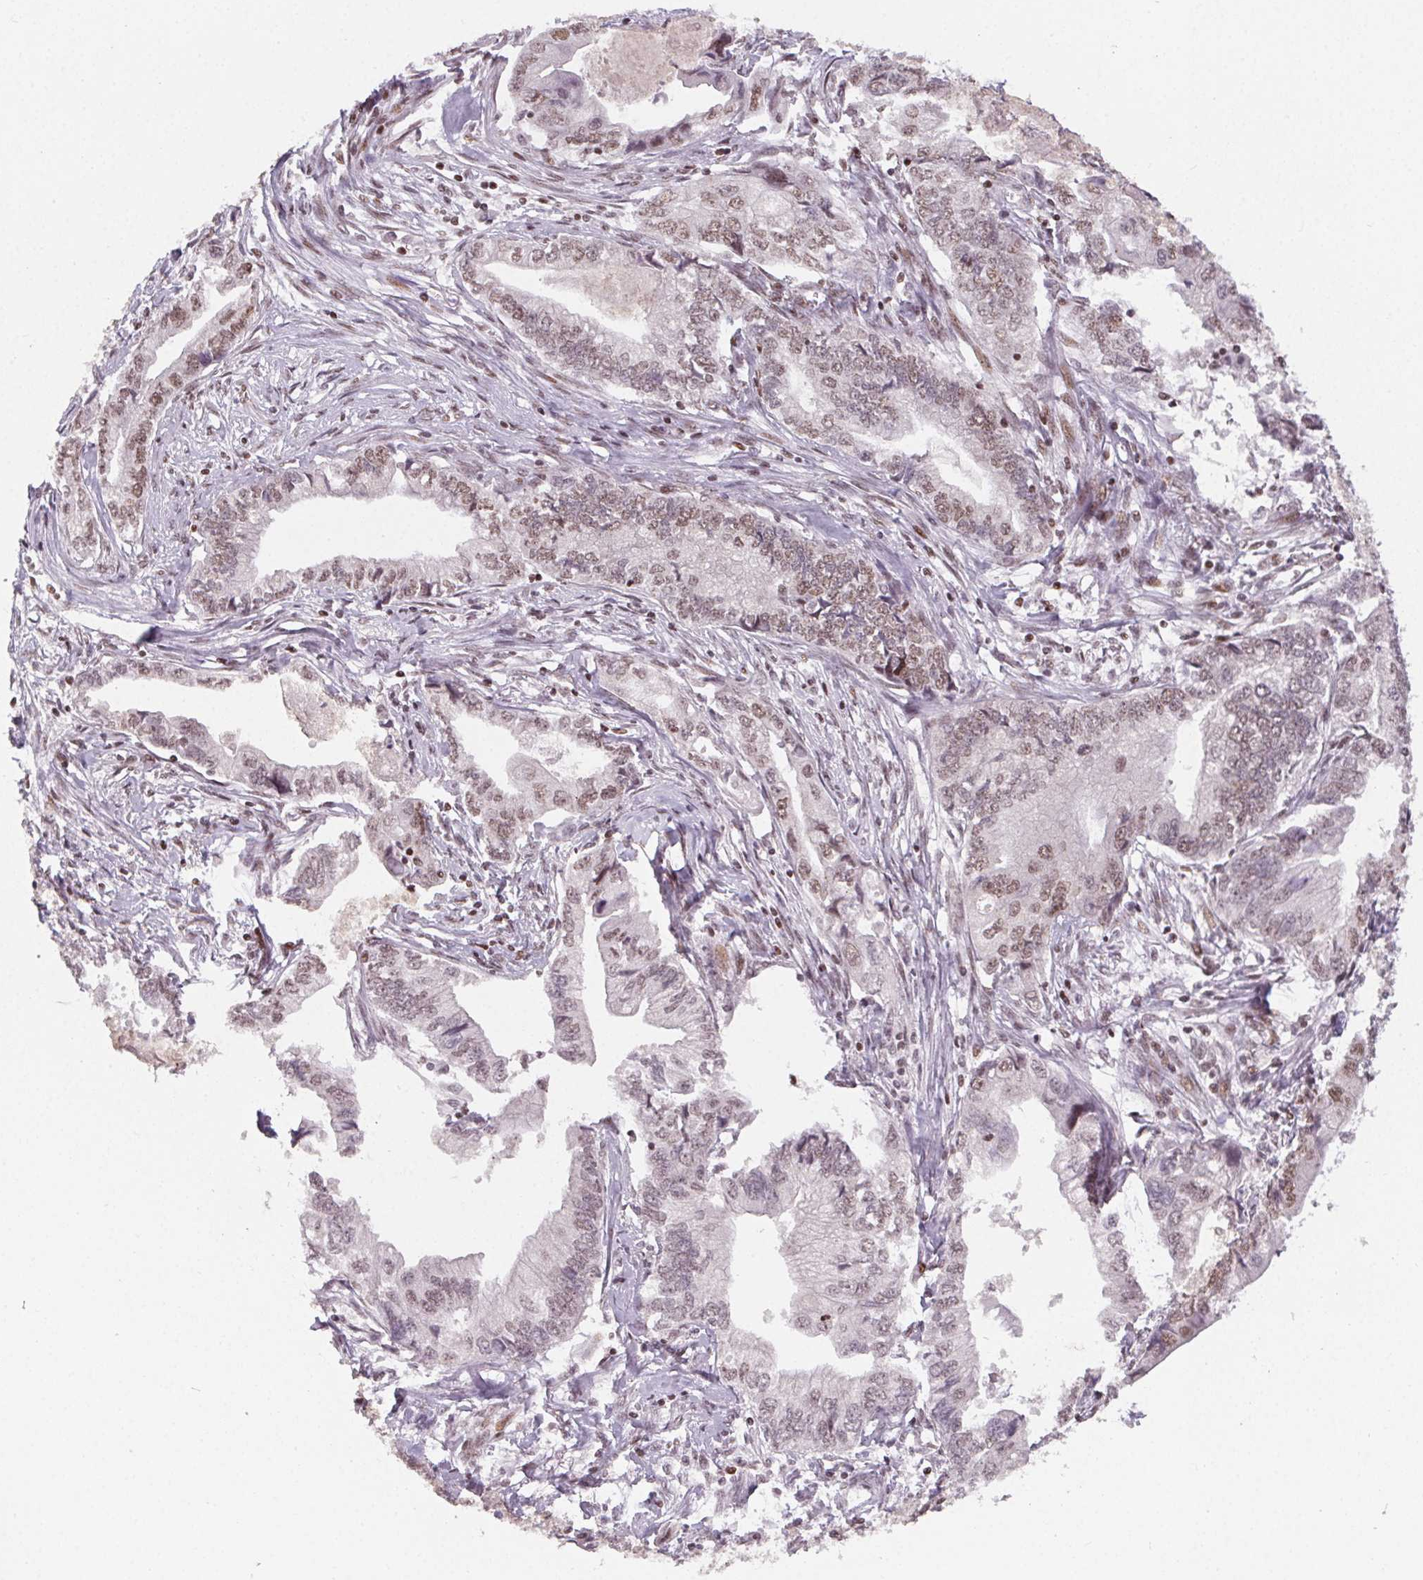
{"staining": {"intensity": "moderate", "quantity": ">75%", "location": "nuclear"}, "tissue": "stomach cancer", "cell_type": "Tumor cells", "image_type": "cancer", "snomed": [{"axis": "morphology", "description": "Adenocarcinoma, NOS"}, {"axis": "topography", "description": "Pancreas"}, {"axis": "topography", "description": "Stomach, upper"}], "caption": "IHC (DAB) staining of human stomach cancer (adenocarcinoma) reveals moderate nuclear protein staining in about >75% of tumor cells. Using DAB (brown) and hematoxylin (blue) stains, captured at high magnification using brightfield microscopy.", "gene": "KMT2A", "patient": {"sex": "male", "age": 77}}